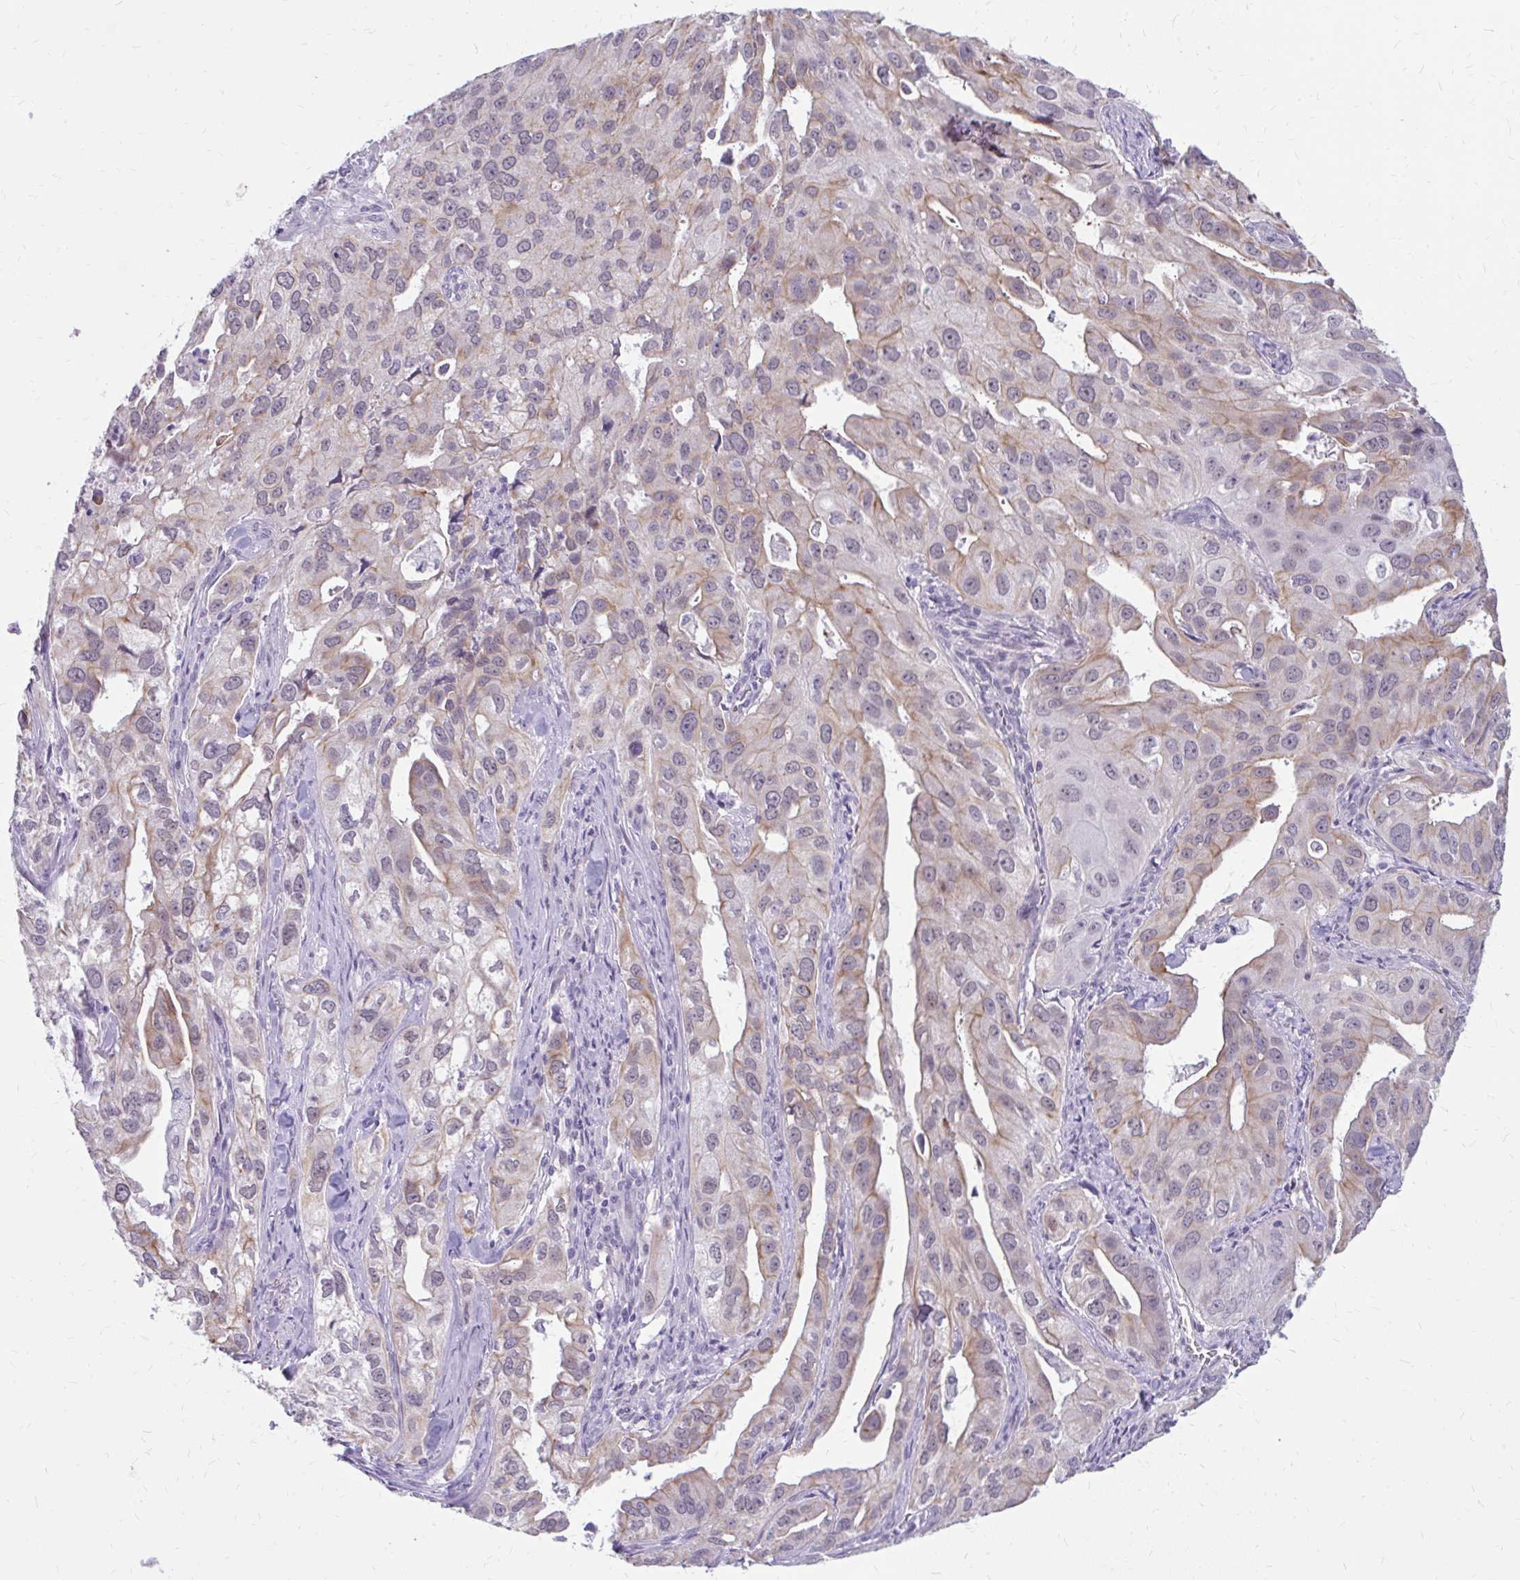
{"staining": {"intensity": "moderate", "quantity": "25%-75%", "location": "cytoplasmic/membranous"}, "tissue": "lung cancer", "cell_type": "Tumor cells", "image_type": "cancer", "snomed": [{"axis": "morphology", "description": "Adenocarcinoma, NOS"}, {"axis": "topography", "description": "Lung"}], "caption": "Immunohistochemical staining of human lung cancer (adenocarcinoma) displays medium levels of moderate cytoplasmic/membranous staining in approximately 25%-75% of tumor cells.", "gene": "RGS16", "patient": {"sex": "male", "age": 48}}